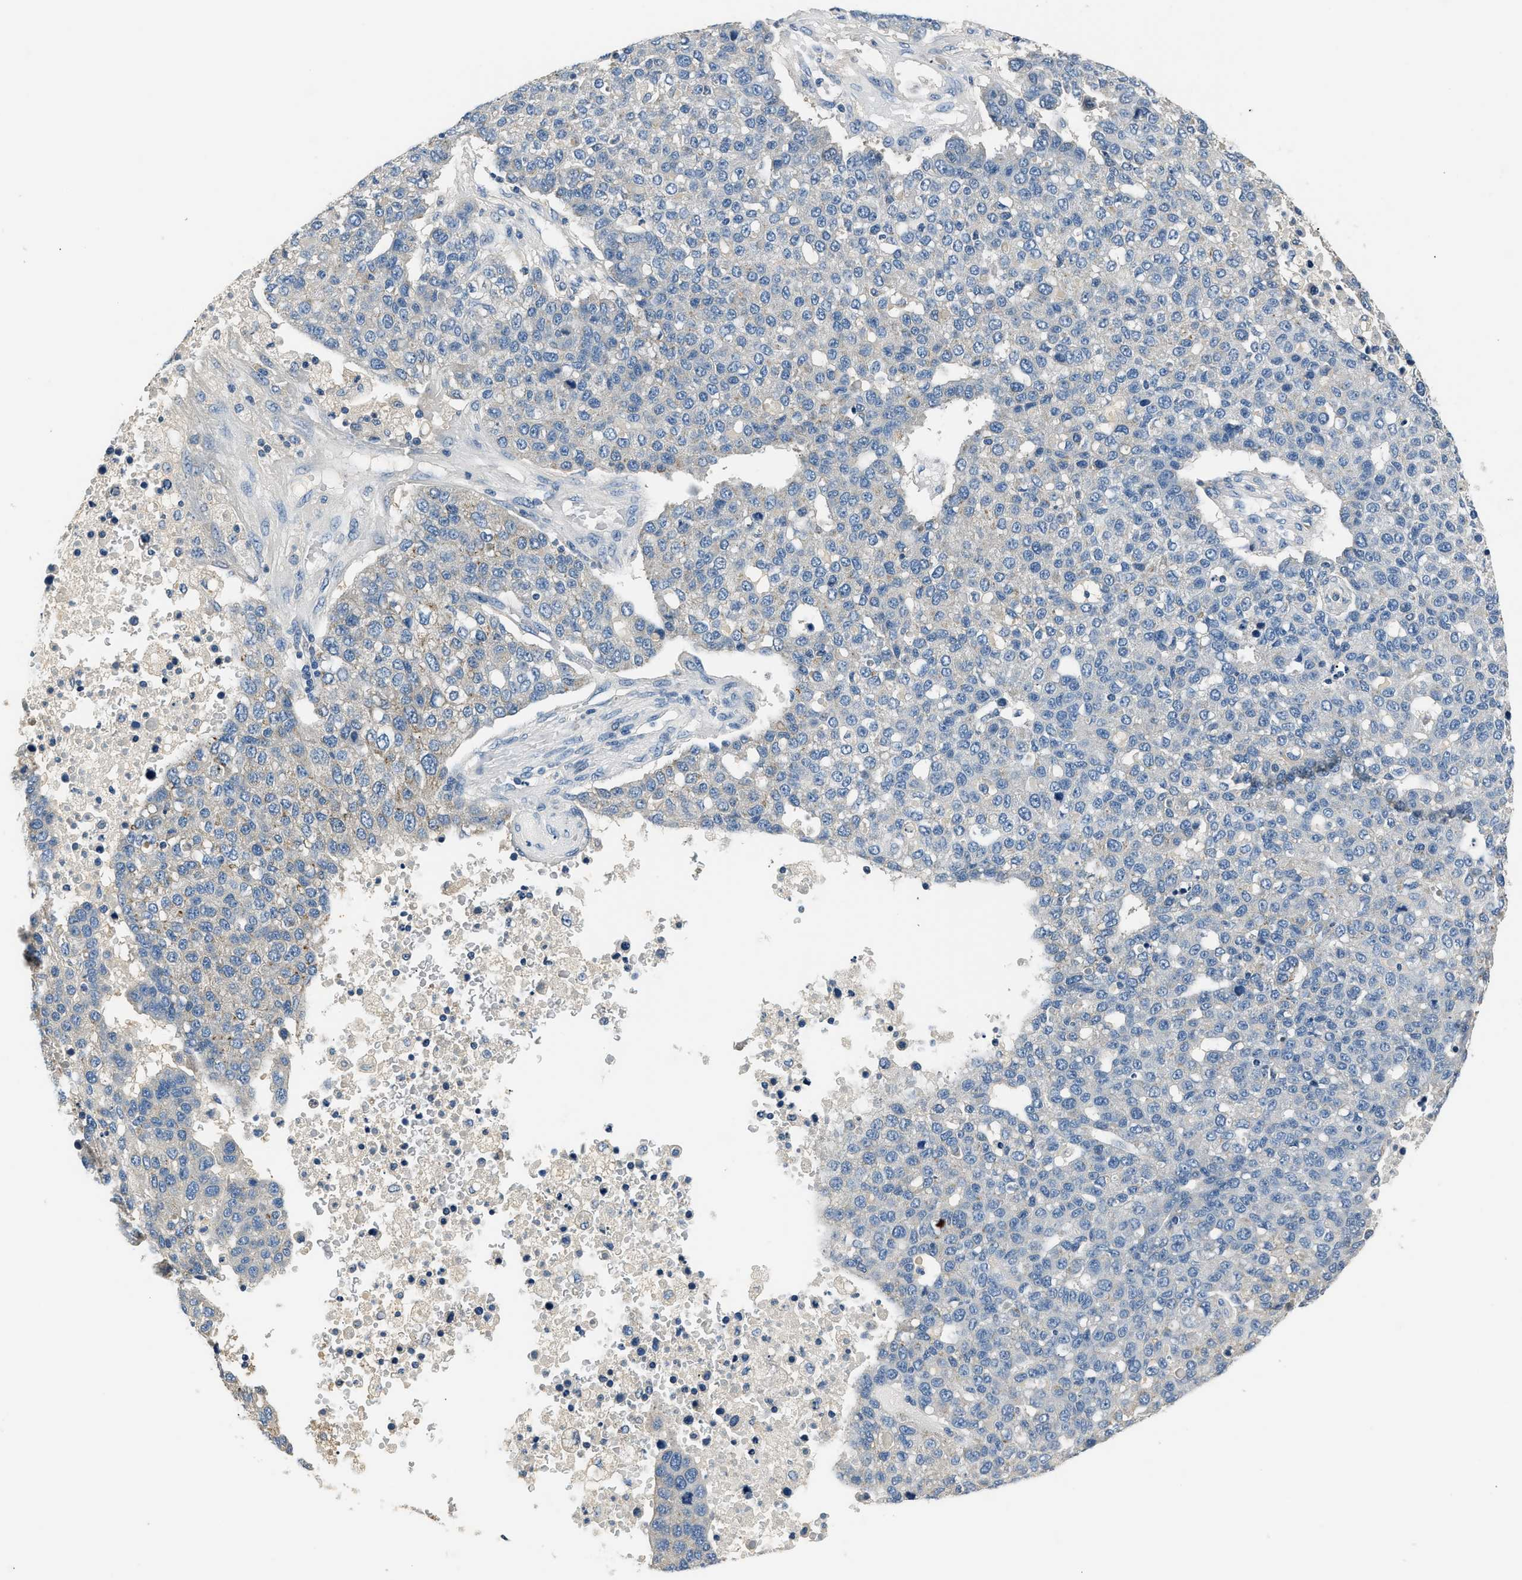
{"staining": {"intensity": "negative", "quantity": "none", "location": "none"}, "tissue": "pancreatic cancer", "cell_type": "Tumor cells", "image_type": "cancer", "snomed": [{"axis": "morphology", "description": "Adenocarcinoma, NOS"}, {"axis": "topography", "description": "Pancreas"}], "caption": "Tumor cells are negative for brown protein staining in pancreatic adenocarcinoma.", "gene": "INHA", "patient": {"sex": "female", "age": 61}}